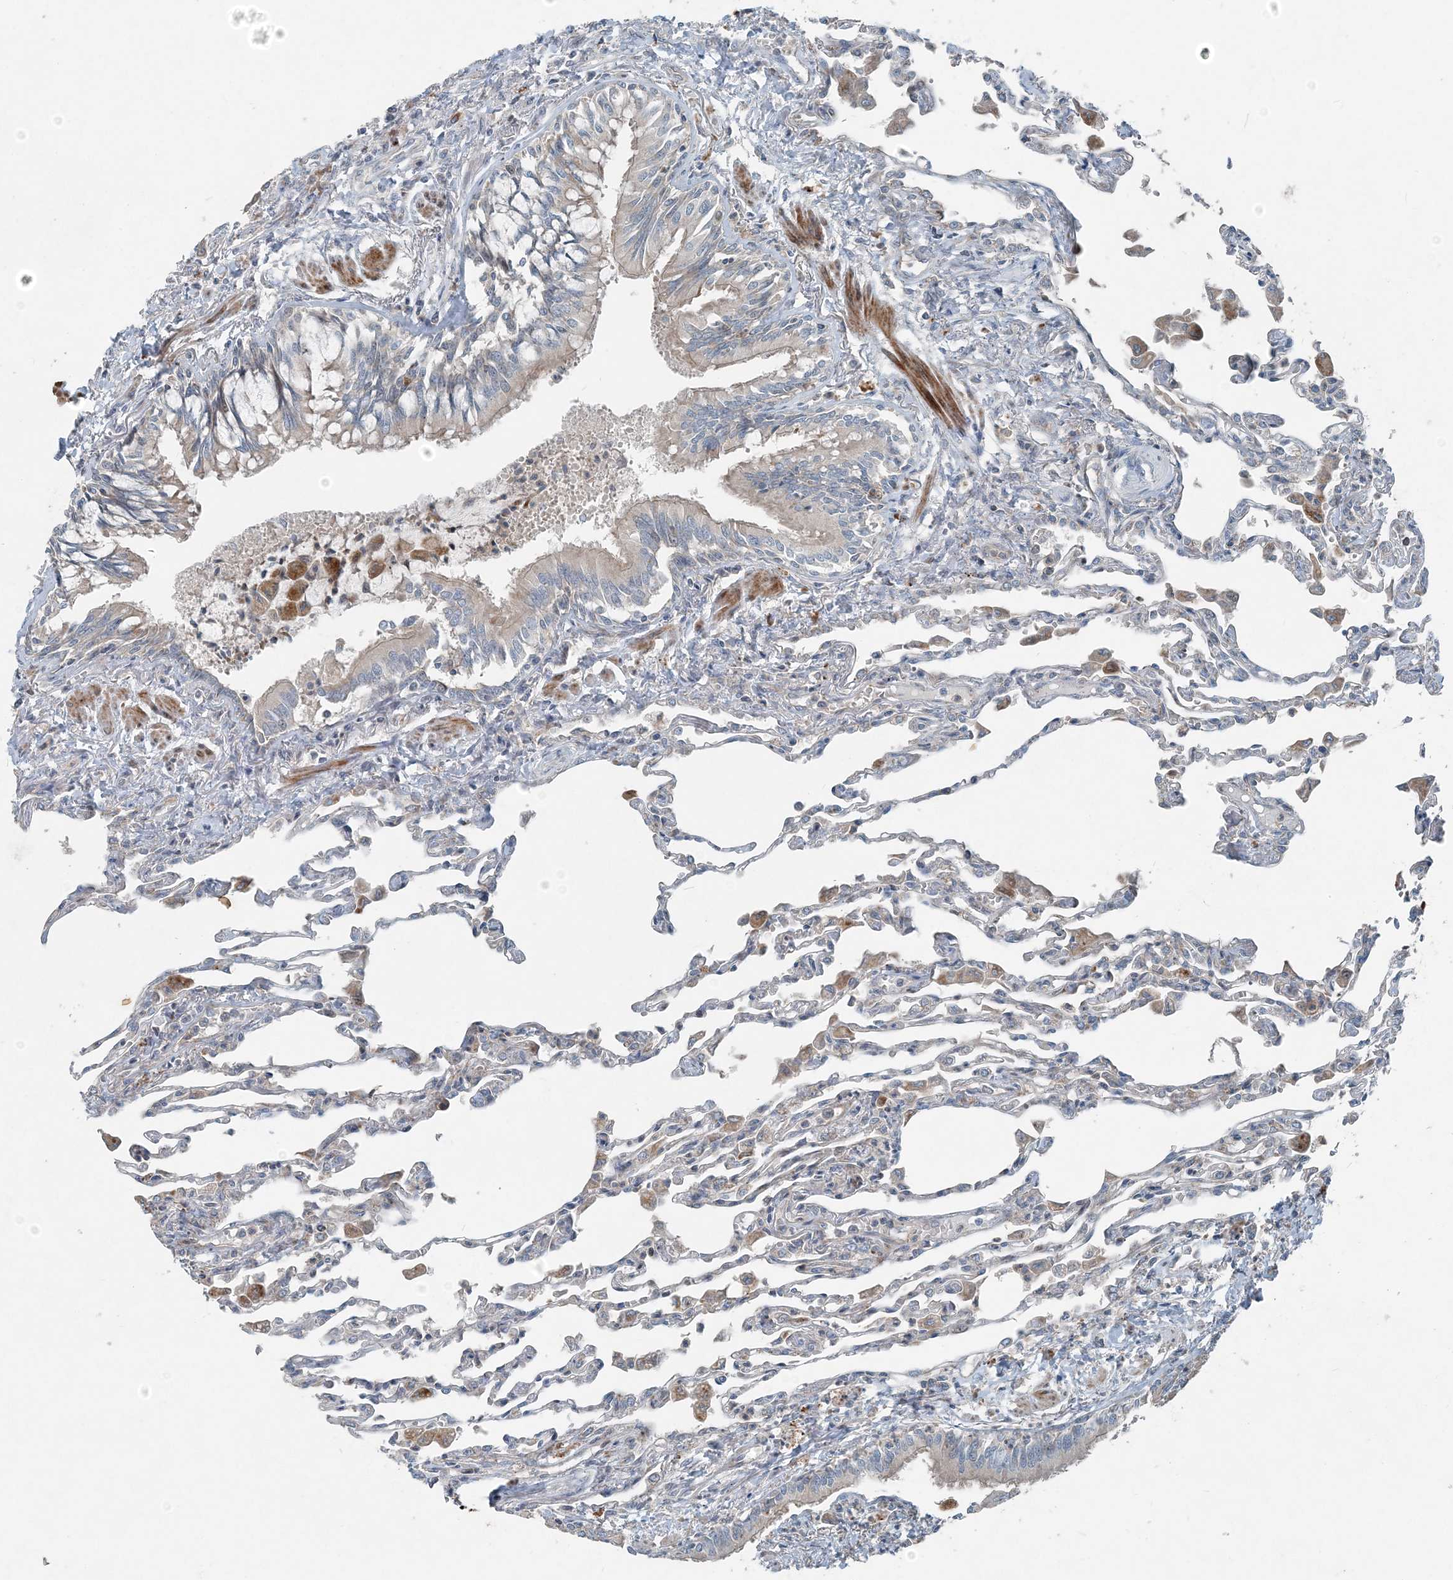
{"staining": {"intensity": "moderate", "quantity": "<25%", "location": "cytoplasmic/membranous"}, "tissue": "lung", "cell_type": "Alveolar cells", "image_type": "normal", "snomed": [{"axis": "morphology", "description": "Normal tissue, NOS"}, {"axis": "topography", "description": "Bronchus"}, {"axis": "topography", "description": "Lung"}], "caption": "Immunohistochemical staining of normal human lung demonstrates <25% levels of moderate cytoplasmic/membranous protein expression in approximately <25% of alveolar cells. (DAB (3,3'-diaminobenzidine) = brown stain, brightfield microscopy at high magnification).", "gene": "INTU", "patient": {"sex": "female", "age": 49}}